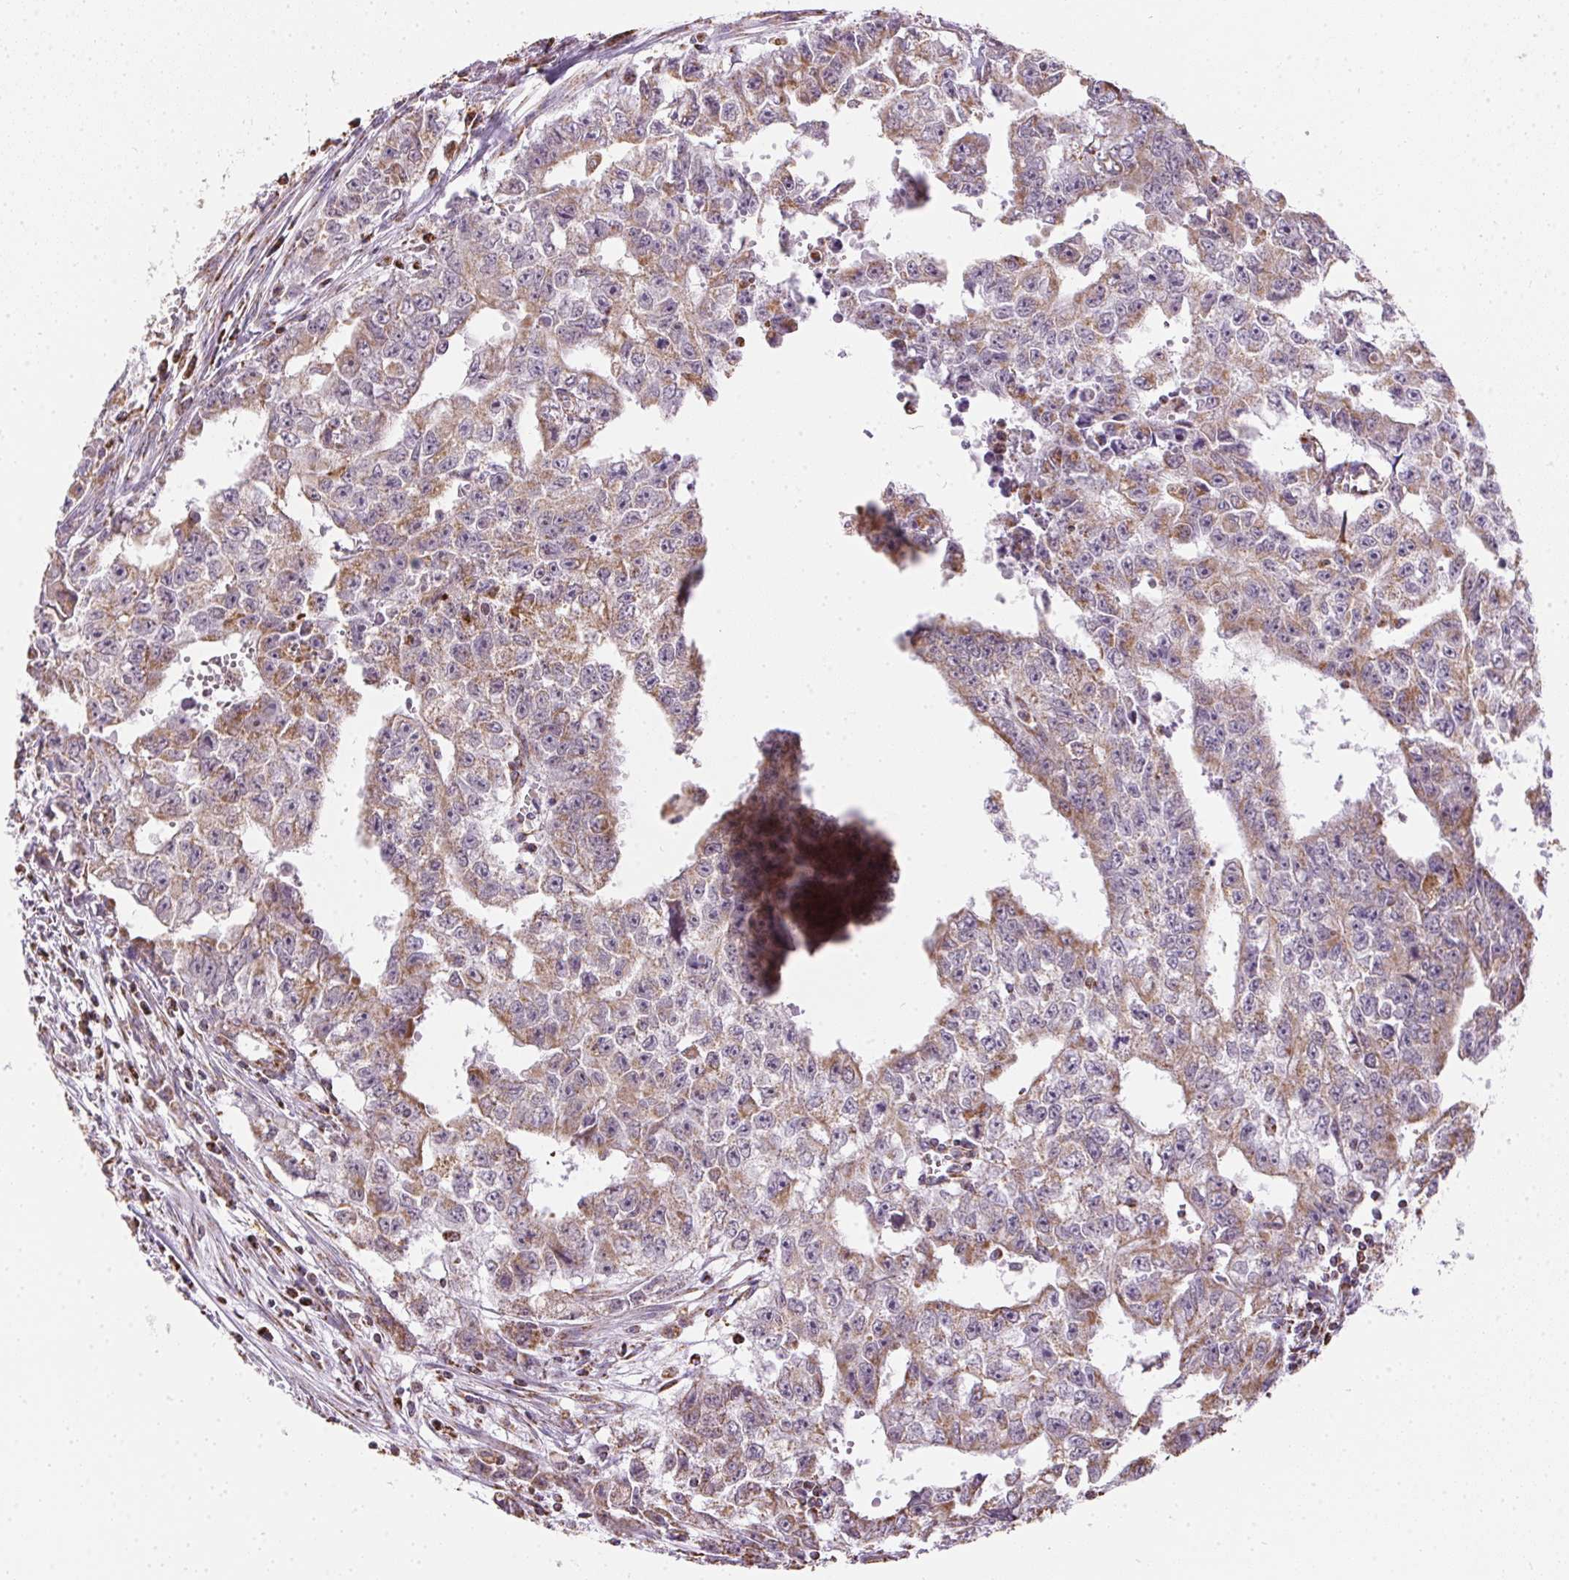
{"staining": {"intensity": "moderate", "quantity": ">75%", "location": "cytoplasmic/membranous"}, "tissue": "testis cancer", "cell_type": "Tumor cells", "image_type": "cancer", "snomed": [{"axis": "morphology", "description": "Carcinoma, Embryonal, NOS"}, {"axis": "morphology", "description": "Teratoma, malignant, NOS"}, {"axis": "topography", "description": "Testis"}], "caption": "Immunohistochemical staining of human testis embryonal carcinoma exhibits medium levels of moderate cytoplasmic/membranous protein staining in approximately >75% of tumor cells.", "gene": "MAPK11", "patient": {"sex": "male", "age": 24}}